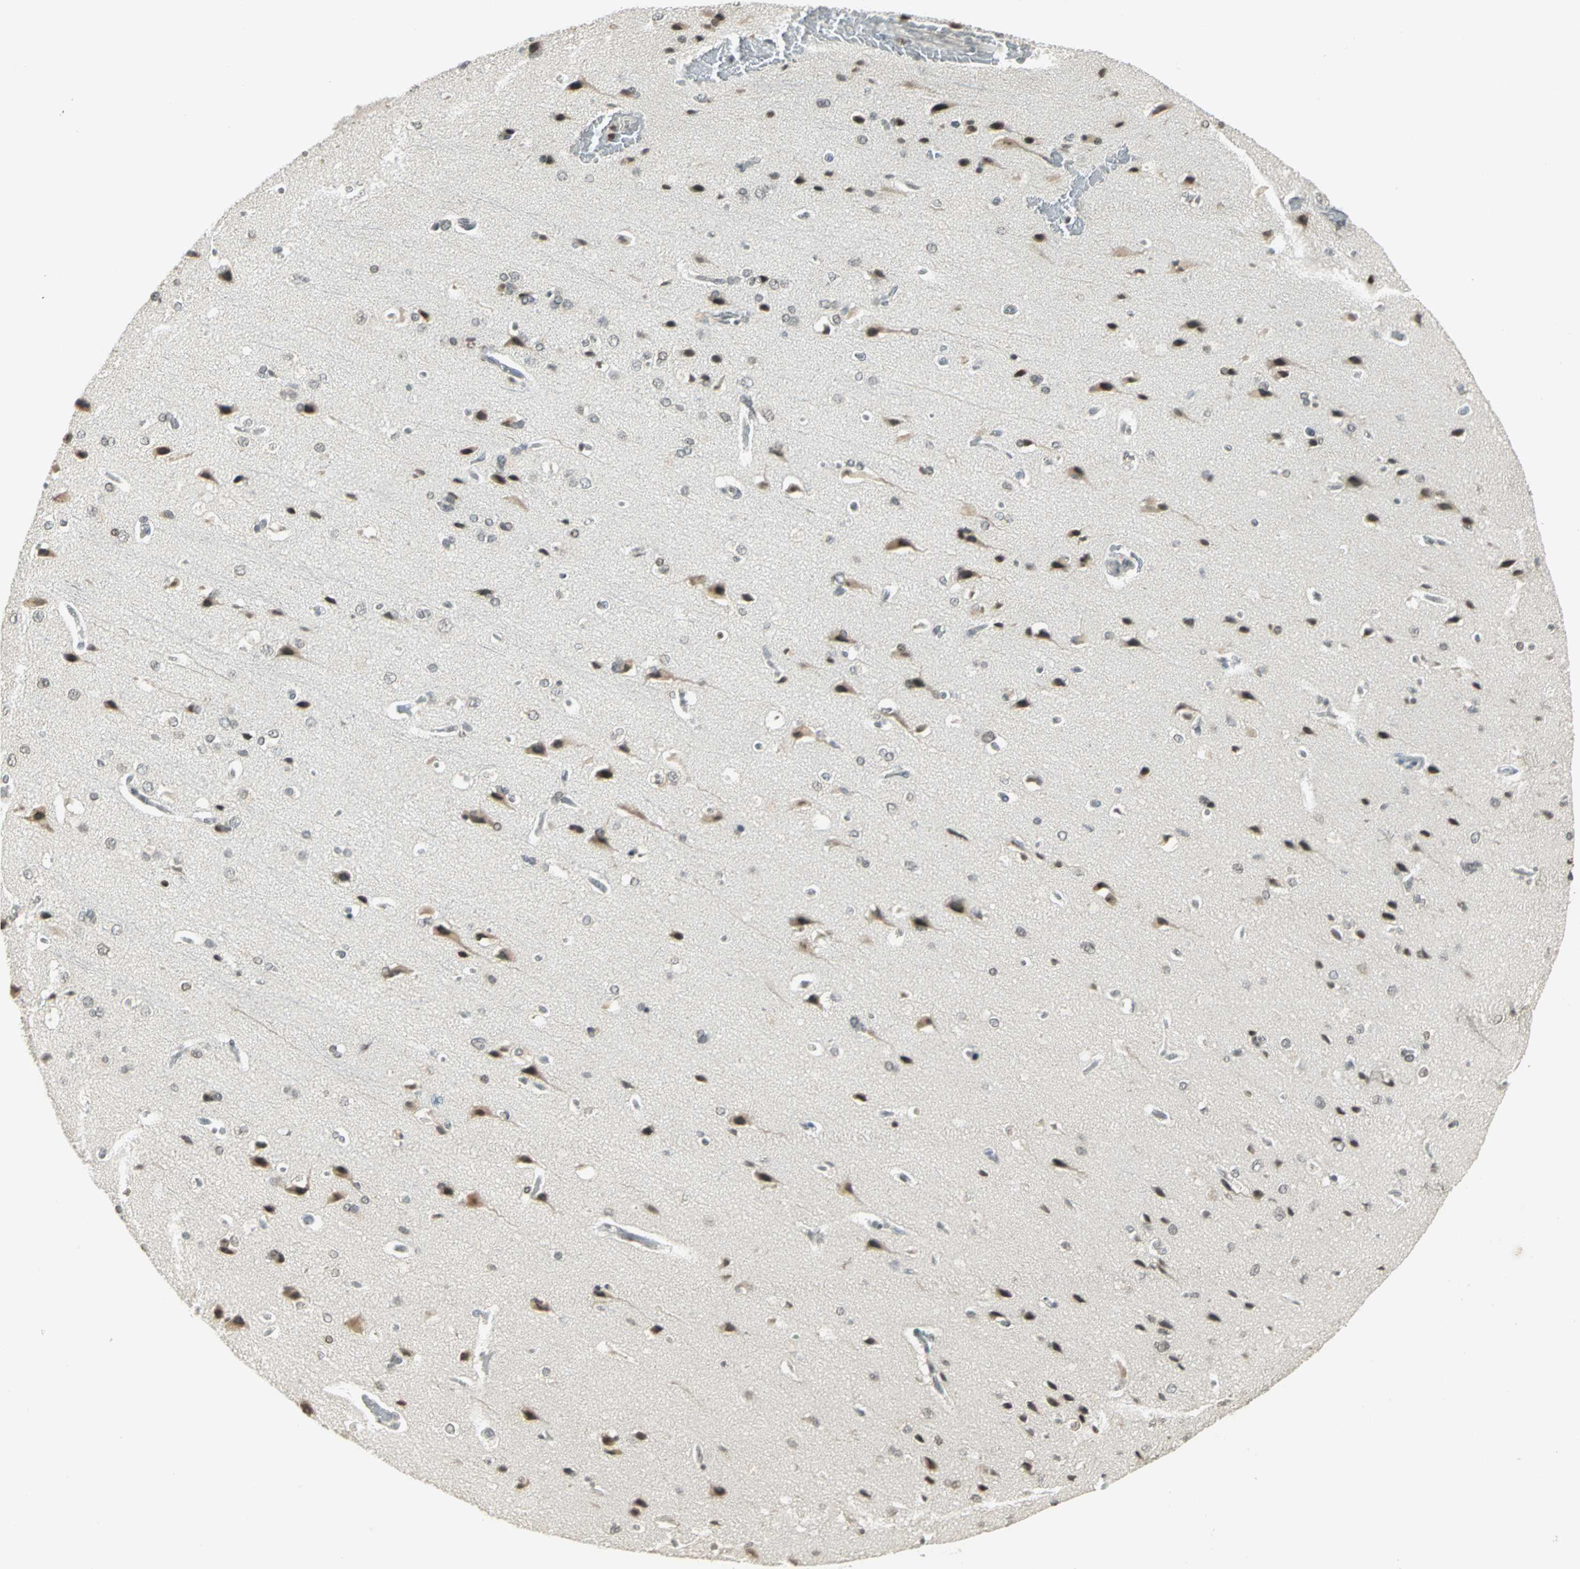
{"staining": {"intensity": "negative", "quantity": "none", "location": "none"}, "tissue": "cerebral cortex", "cell_type": "Endothelial cells", "image_type": "normal", "snomed": [{"axis": "morphology", "description": "Normal tissue, NOS"}, {"axis": "topography", "description": "Cerebral cortex"}], "caption": "Endothelial cells are negative for brown protein staining in benign cerebral cortex. (DAB (3,3'-diaminobenzidine) IHC visualized using brightfield microscopy, high magnification).", "gene": "SMARCA5", "patient": {"sex": "male", "age": 62}}